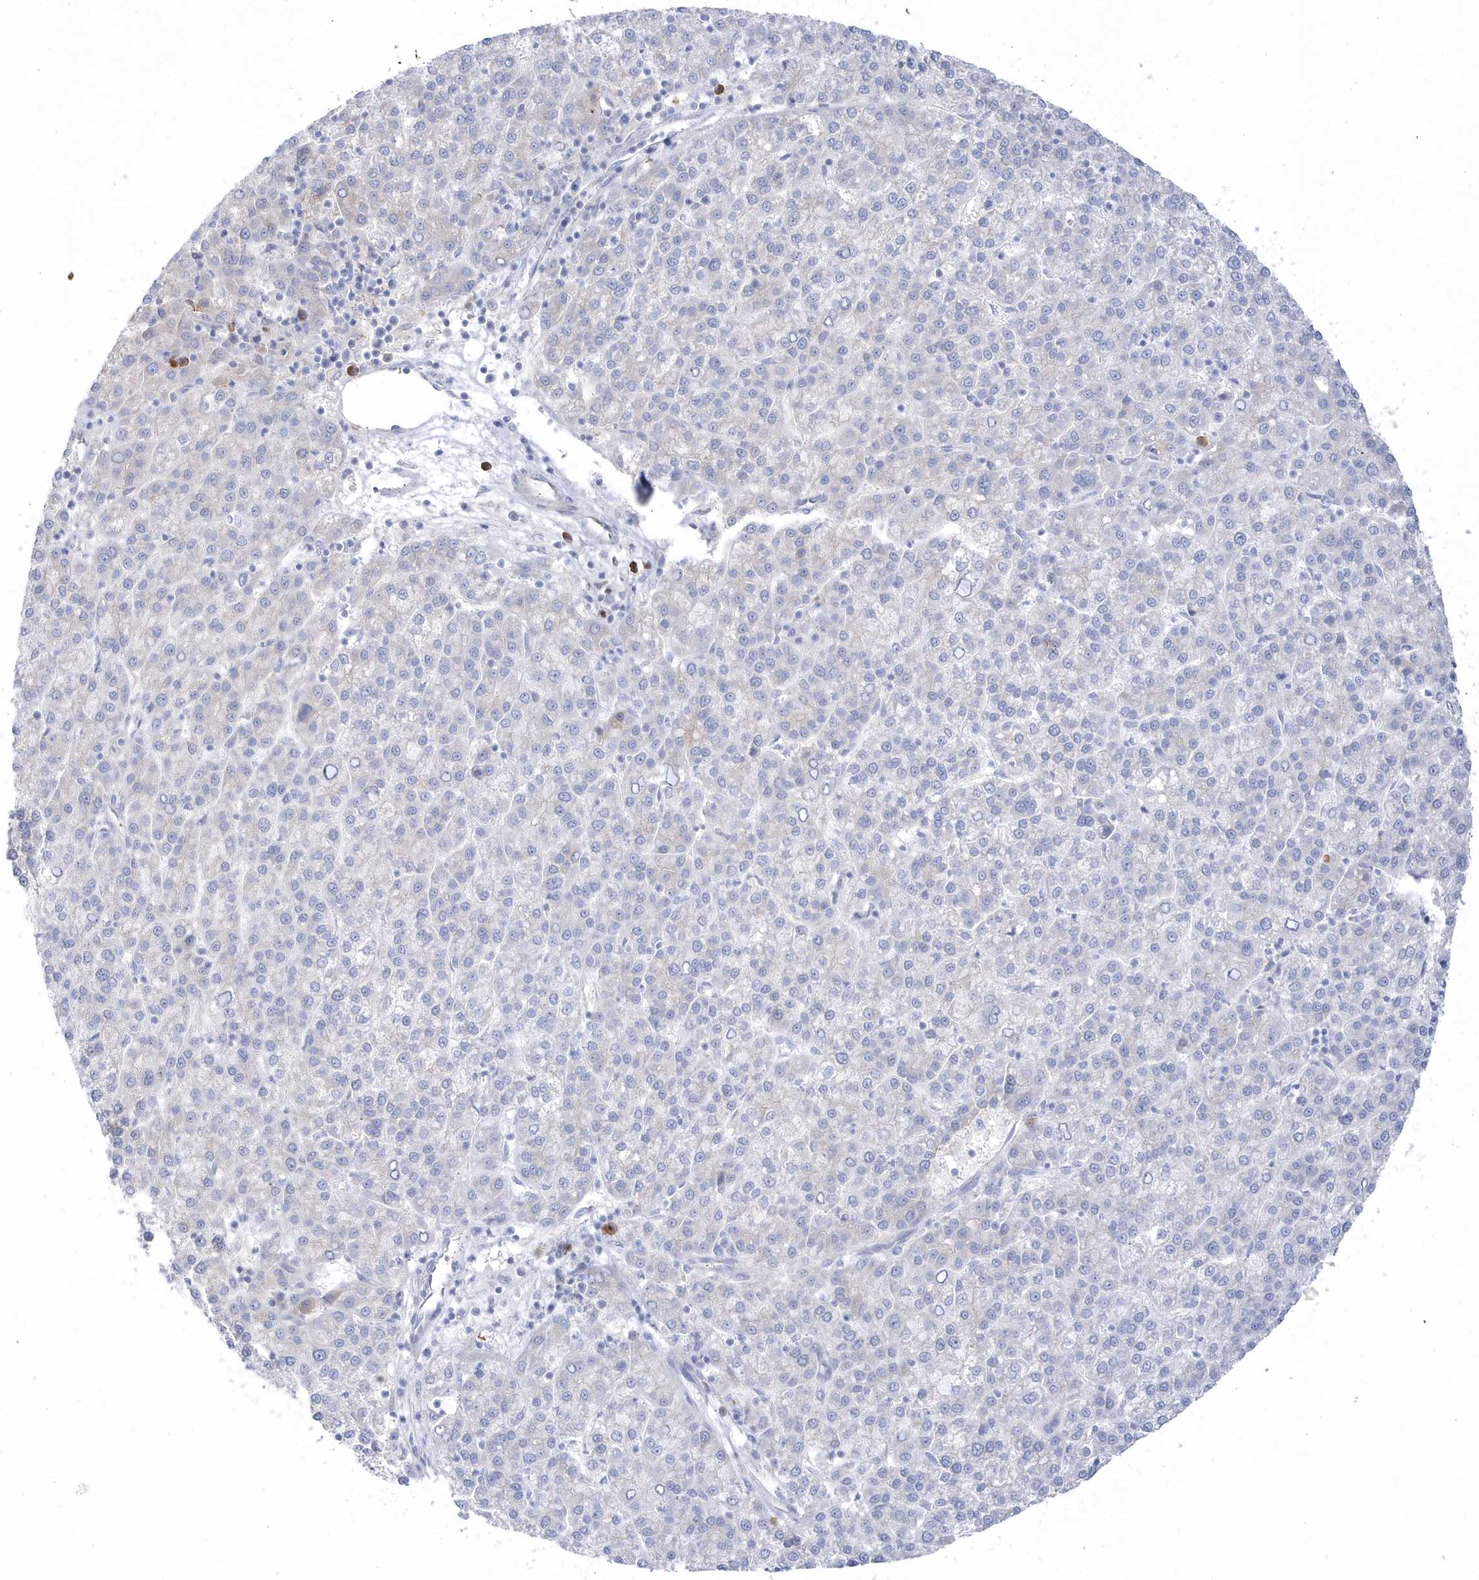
{"staining": {"intensity": "negative", "quantity": "none", "location": "none"}, "tissue": "liver cancer", "cell_type": "Tumor cells", "image_type": "cancer", "snomed": [{"axis": "morphology", "description": "Carcinoma, Hepatocellular, NOS"}, {"axis": "topography", "description": "Liver"}], "caption": "This is a histopathology image of IHC staining of liver cancer (hepatocellular carcinoma), which shows no positivity in tumor cells. (IHC, brightfield microscopy, high magnification).", "gene": "SEMA3D", "patient": {"sex": "female", "age": 58}}